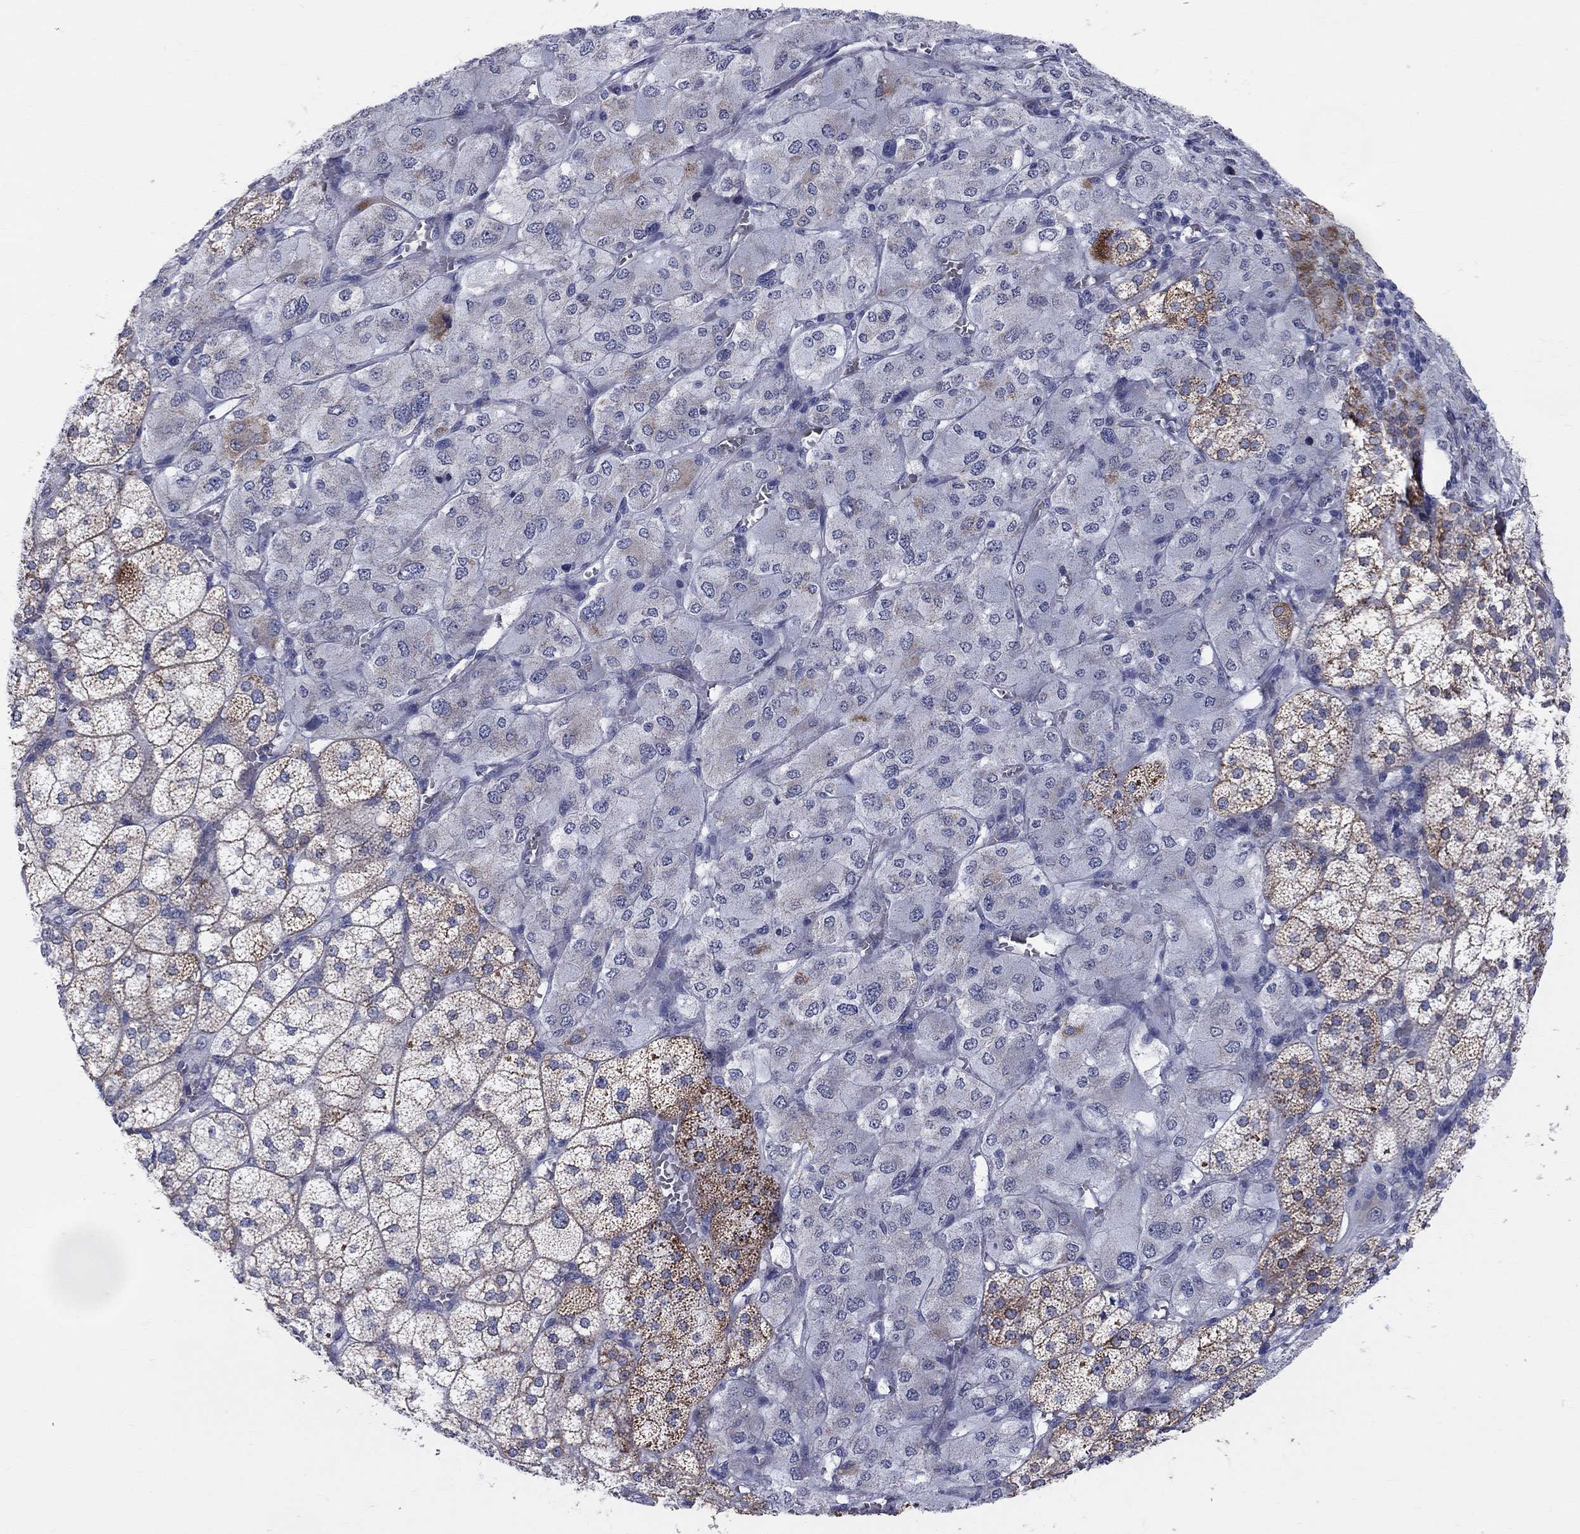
{"staining": {"intensity": "strong", "quantity": "25%-75%", "location": "cytoplasmic/membranous"}, "tissue": "adrenal gland", "cell_type": "Glandular cells", "image_type": "normal", "snomed": [{"axis": "morphology", "description": "Normal tissue, NOS"}, {"axis": "topography", "description": "Adrenal gland"}], "caption": "Benign adrenal gland was stained to show a protein in brown. There is high levels of strong cytoplasmic/membranous positivity in approximately 25%-75% of glandular cells.", "gene": "KISS1R", "patient": {"sex": "female", "age": 60}}